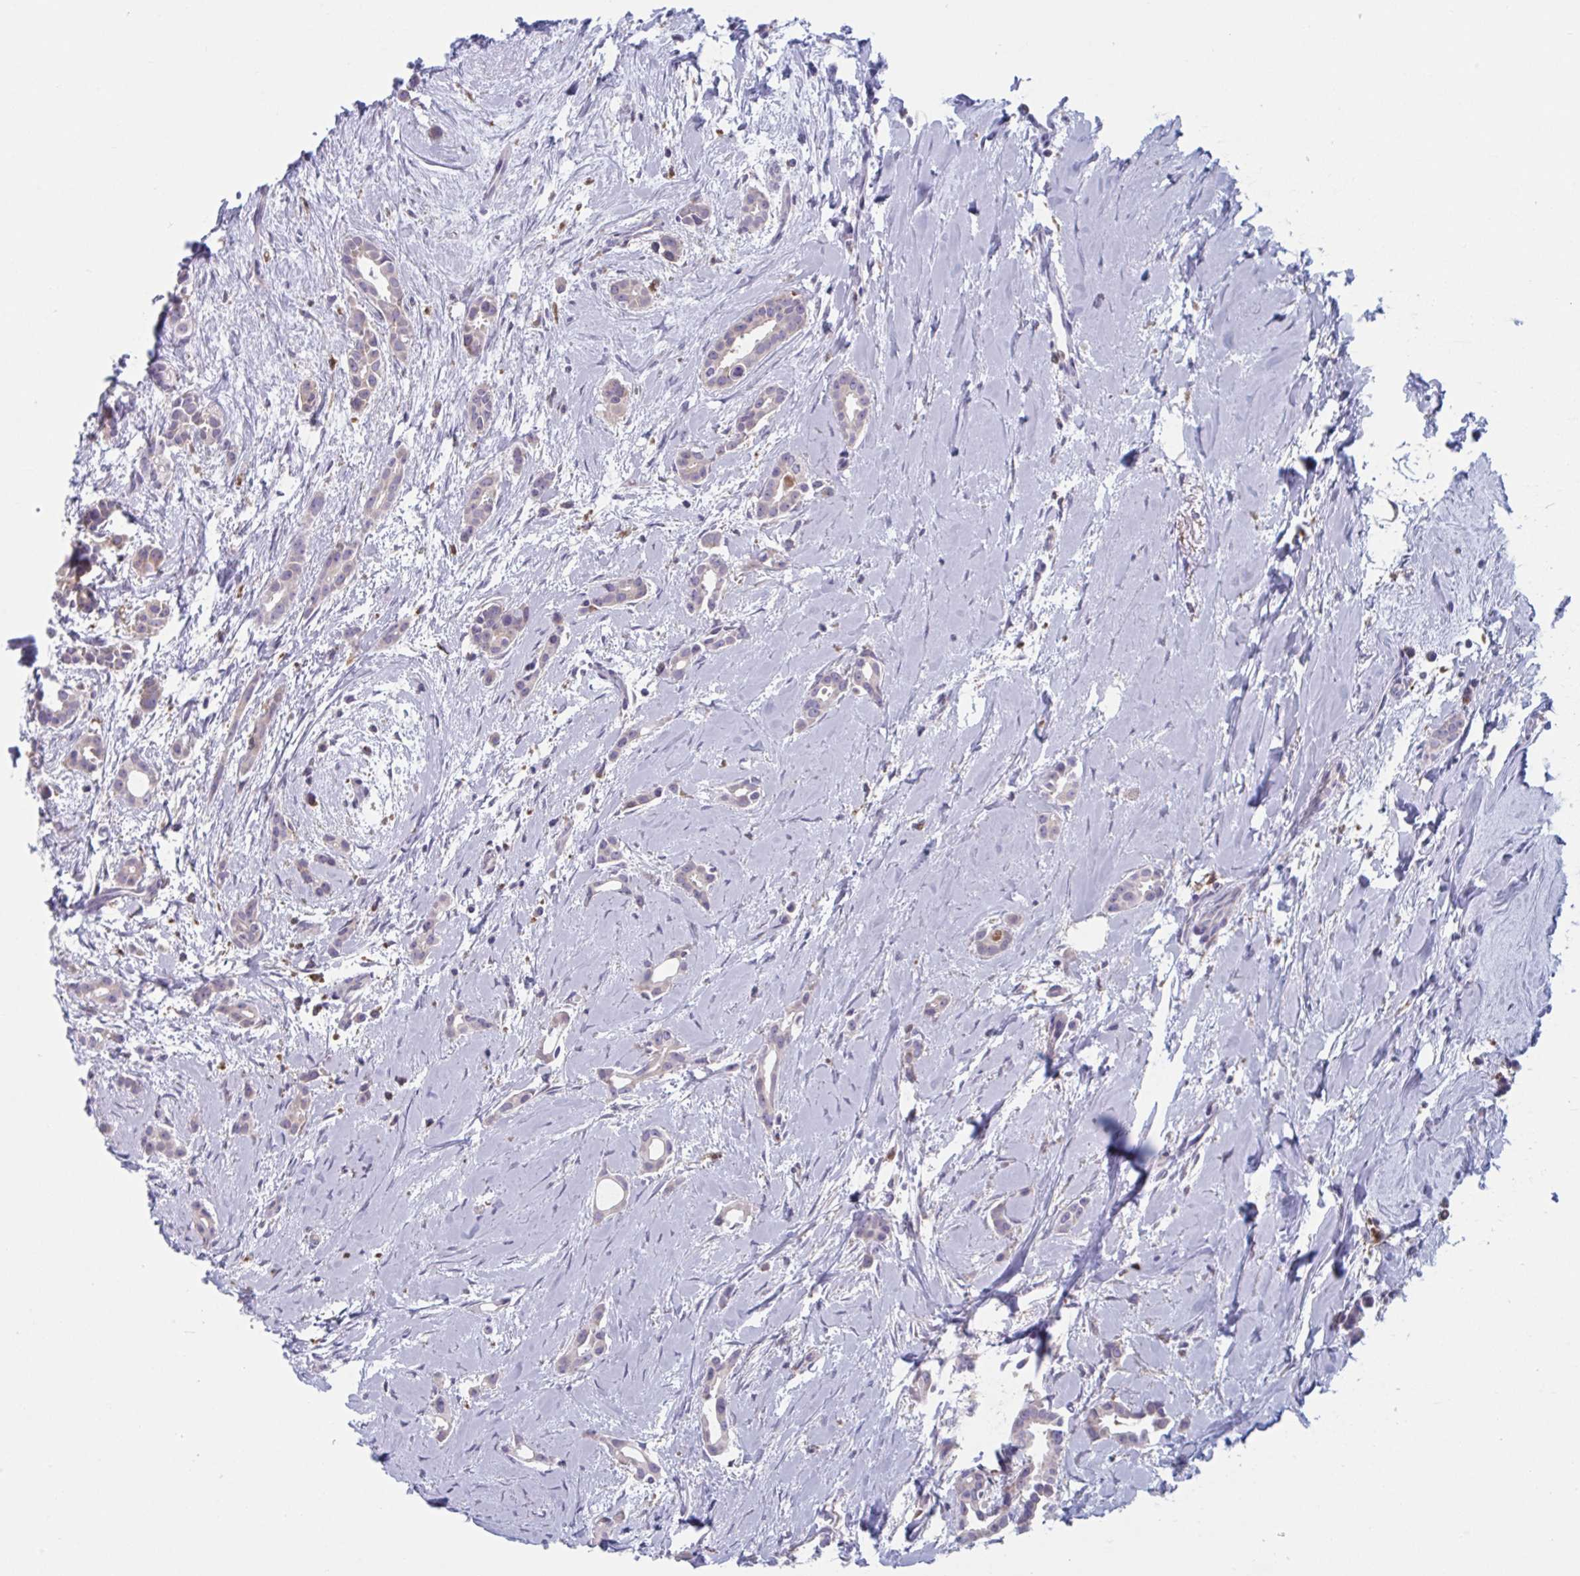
{"staining": {"intensity": "negative", "quantity": "none", "location": "none"}, "tissue": "breast cancer", "cell_type": "Tumor cells", "image_type": "cancer", "snomed": [{"axis": "morphology", "description": "Duct carcinoma"}, {"axis": "topography", "description": "Breast"}], "caption": "IHC of human intraductal carcinoma (breast) shows no staining in tumor cells.", "gene": "NIPSNAP1", "patient": {"sex": "female", "age": 64}}